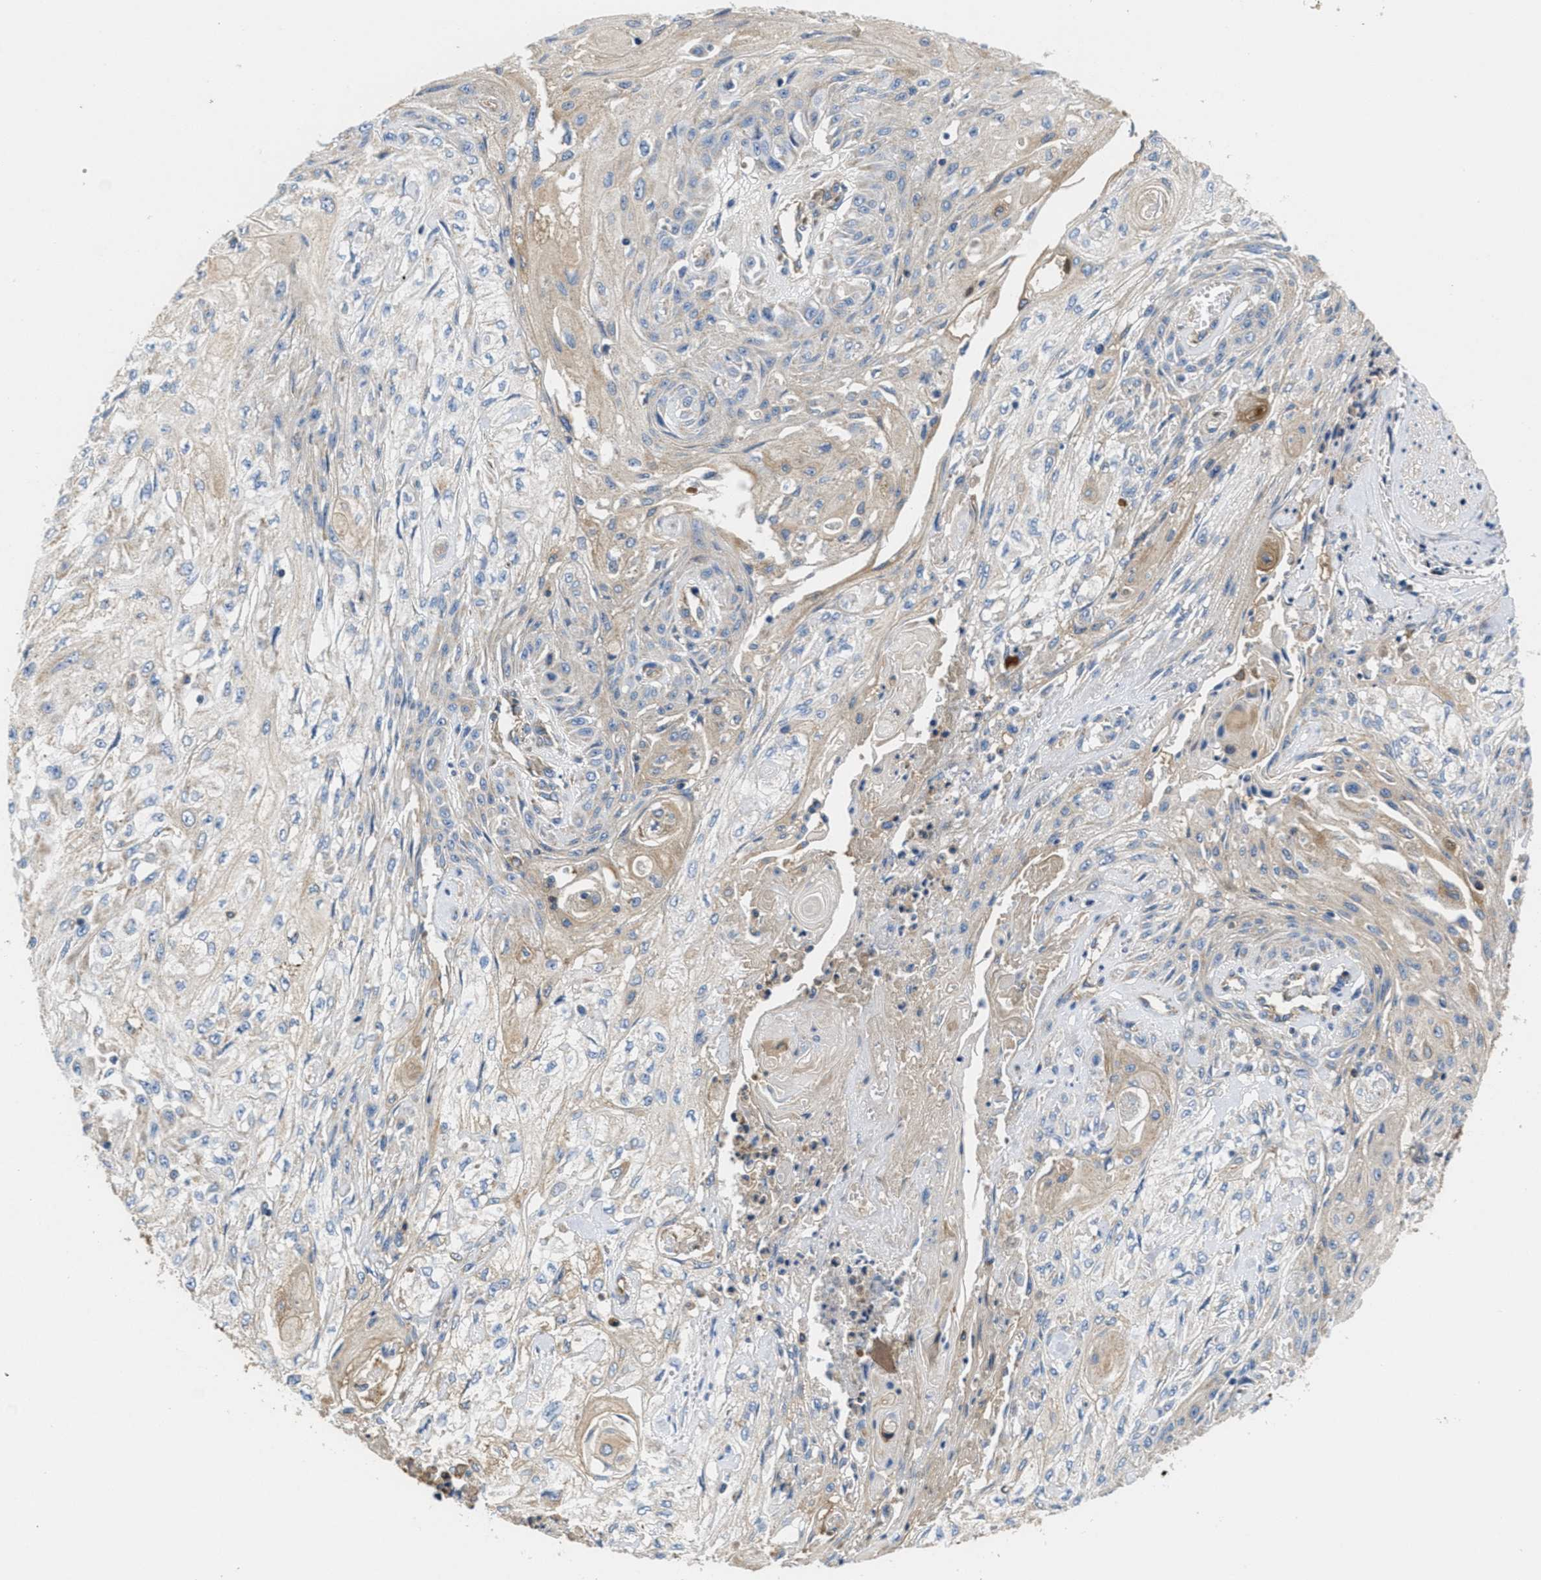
{"staining": {"intensity": "weak", "quantity": "<25%", "location": "cytoplasmic/membranous"}, "tissue": "skin cancer", "cell_type": "Tumor cells", "image_type": "cancer", "snomed": [{"axis": "morphology", "description": "Squamous cell carcinoma, NOS"}, {"axis": "morphology", "description": "Squamous cell carcinoma, metastatic, NOS"}, {"axis": "topography", "description": "Skin"}, {"axis": "topography", "description": "Lymph node"}], "caption": "IHC of human skin cancer exhibits no positivity in tumor cells.", "gene": "GALK1", "patient": {"sex": "male", "age": 75}}